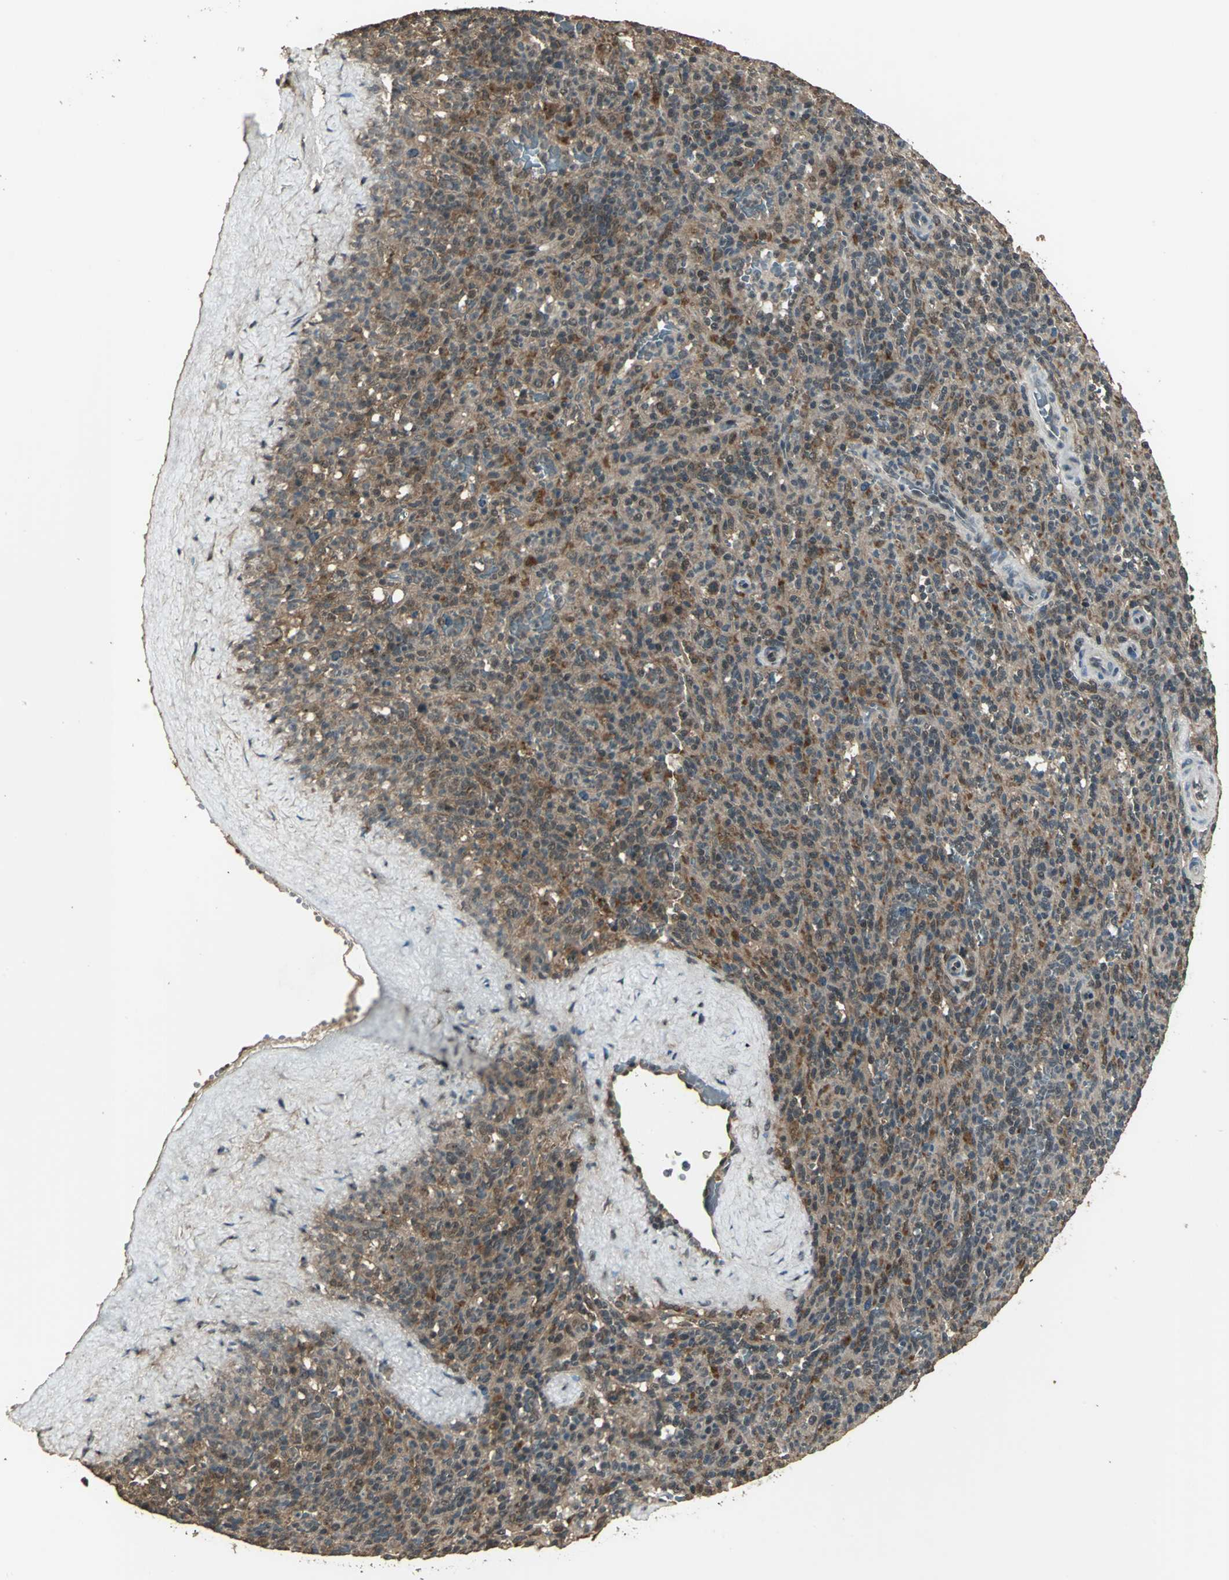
{"staining": {"intensity": "moderate", "quantity": "25%-75%", "location": "cytoplasmic/membranous"}, "tissue": "spleen", "cell_type": "Cells in red pulp", "image_type": "normal", "snomed": [{"axis": "morphology", "description": "Normal tissue, NOS"}, {"axis": "topography", "description": "Spleen"}], "caption": "Immunohistochemistry image of unremarkable spleen stained for a protein (brown), which shows medium levels of moderate cytoplasmic/membranous expression in approximately 25%-75% of cells in red pulp.", "gene": "UCHL5", "patient": {"sex": "male", "age": 36}}